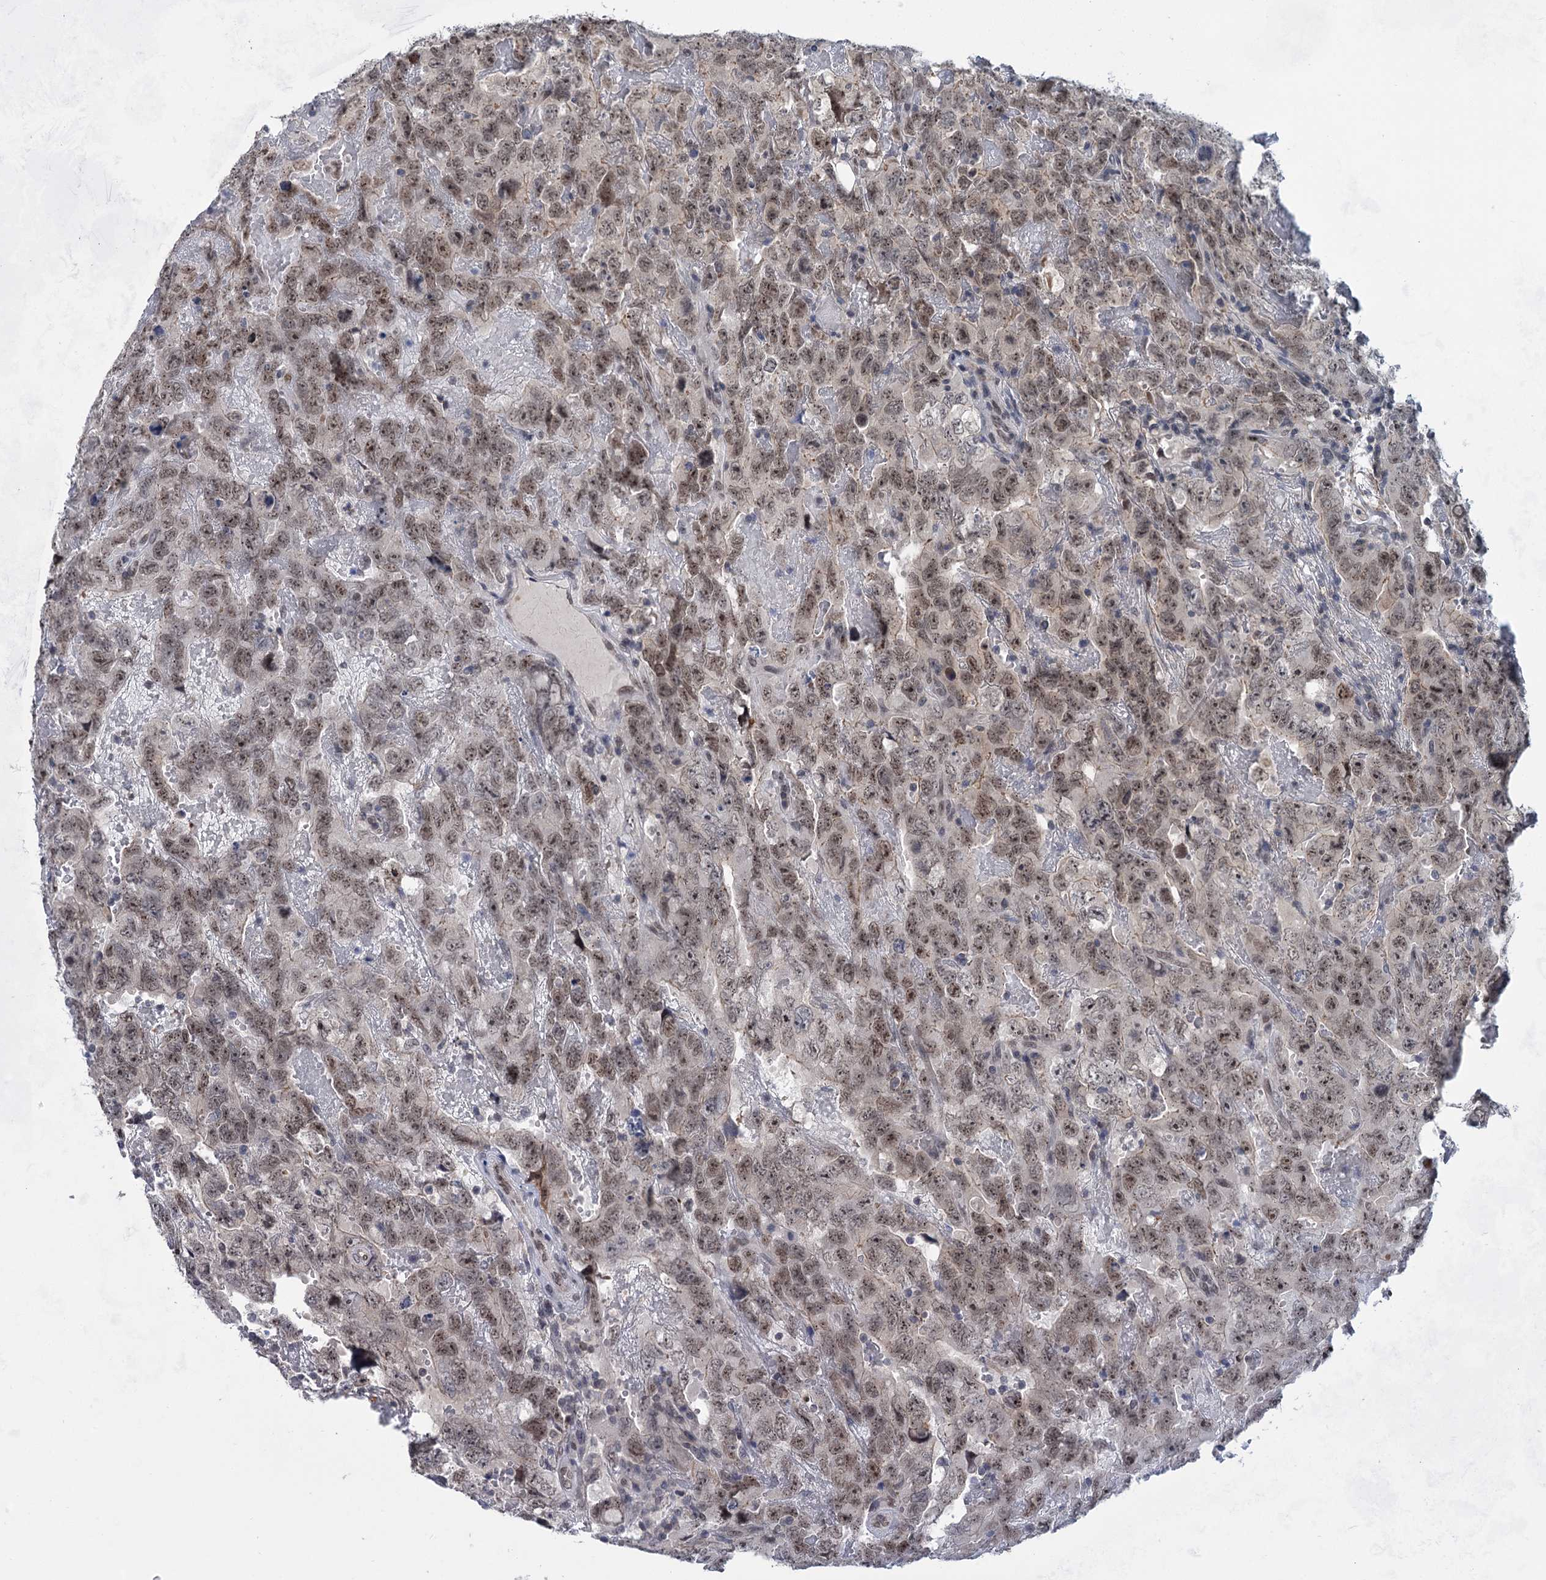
{"staining": {"intensity": "moderate", "quantity": ">75%", "location": "nuclear"}, "tissue": "testis cancer", "cell_type": "Tumor cells", "image_type": "cancer", "snomed": [{"axis": "morphology", "description": "Carcinoma, Embryonal, NOS"}, {"axis": "topography", "description": "Testis"}], "caption": "Protein staining exhibits moderate nuclear expression in about >75% of tumor cells in testis cancer.", "gene": "TTC17", "patient": {"sex": "male", "age": 45}}